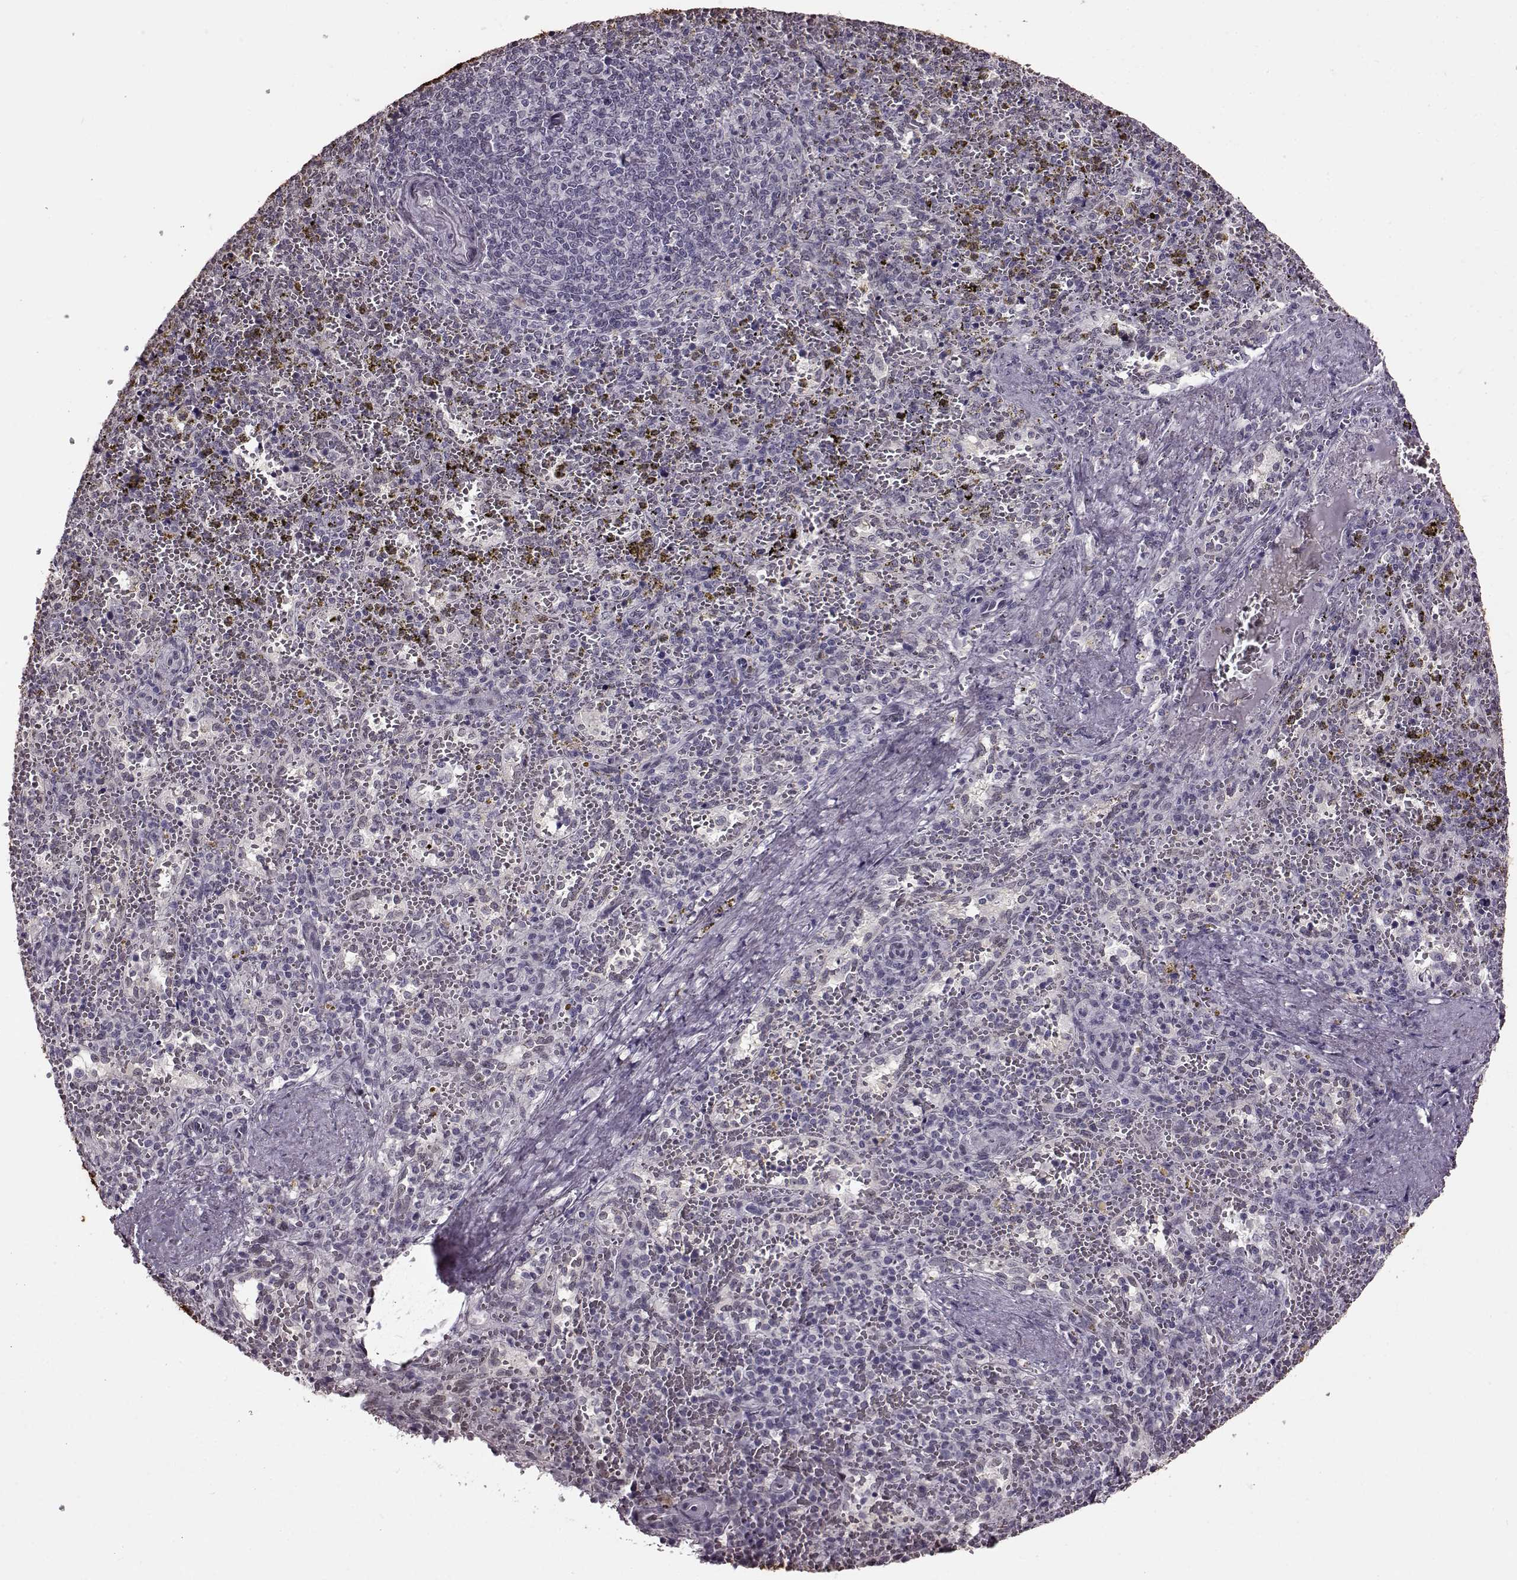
{"staining": {"intensity": "negative", "quantity": "none", "location": "none"}, "tissue": "spleen", "cell_type": "Cells in red pulp", "image_type": "normal", "snomed": [{"axis": "morphology", "description": "Normal tissue, NOS"}, {"axis": "topography", "description": "Spleen"}], "caption": "Spleen stained for a protein using IHC shows no staining cells in red pulp.", "gene": "STX1A", "patient": {"sex": "female", "age": 50}}